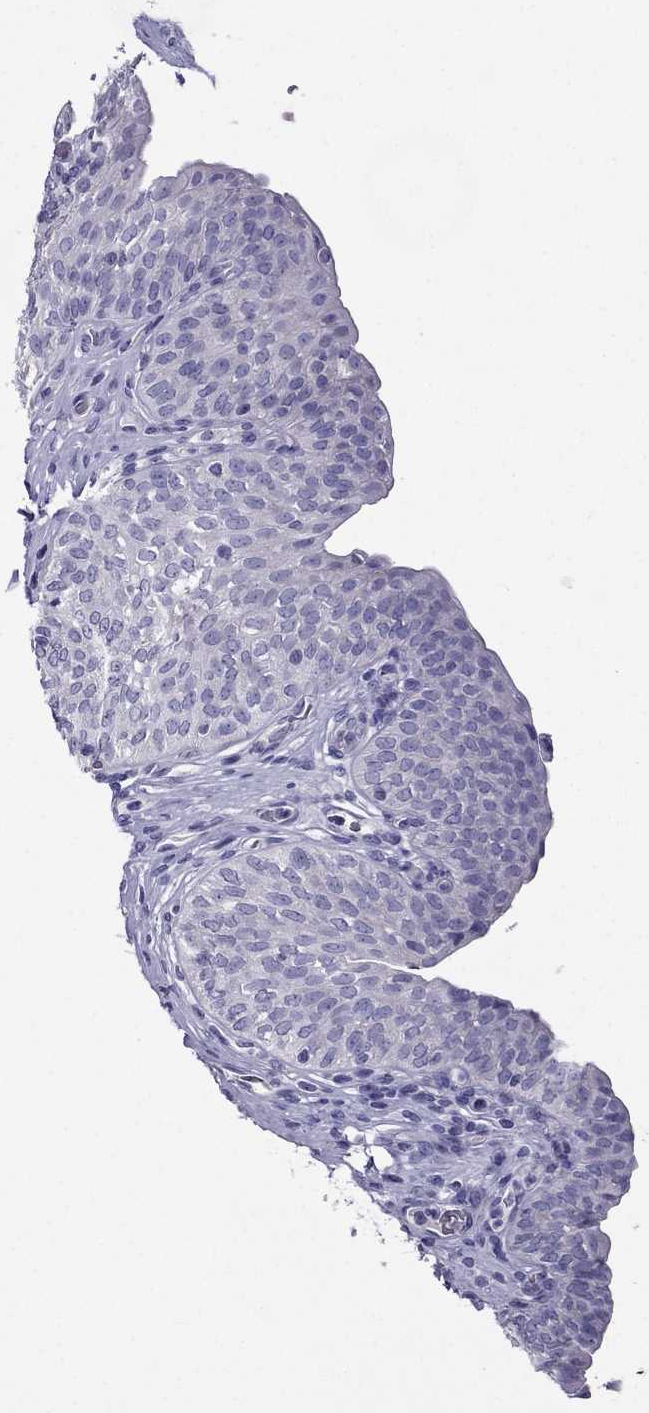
{"staining": {"intensity": "negative", "quantity": "none", "location": "none"}, "tissue": "urinary bladder", "cell_type": "Urothelial cells", "image_type": "normal", "snomed": [{"axis": "morphology", "description": "Normal tissue, NOS"}, {"axis": "topography", "description": "Urinary bladder"}], "caption": "Urothelial cells show no significant expression in benign urinary bladder. The staining was performed using DAB to visualize the protein expression in brown, while the nuclei were stained in blue with hematoxylin (Magnification: 20x).", "gene": "ZNF541", "patient": {"sex": "male", "age": 66}}